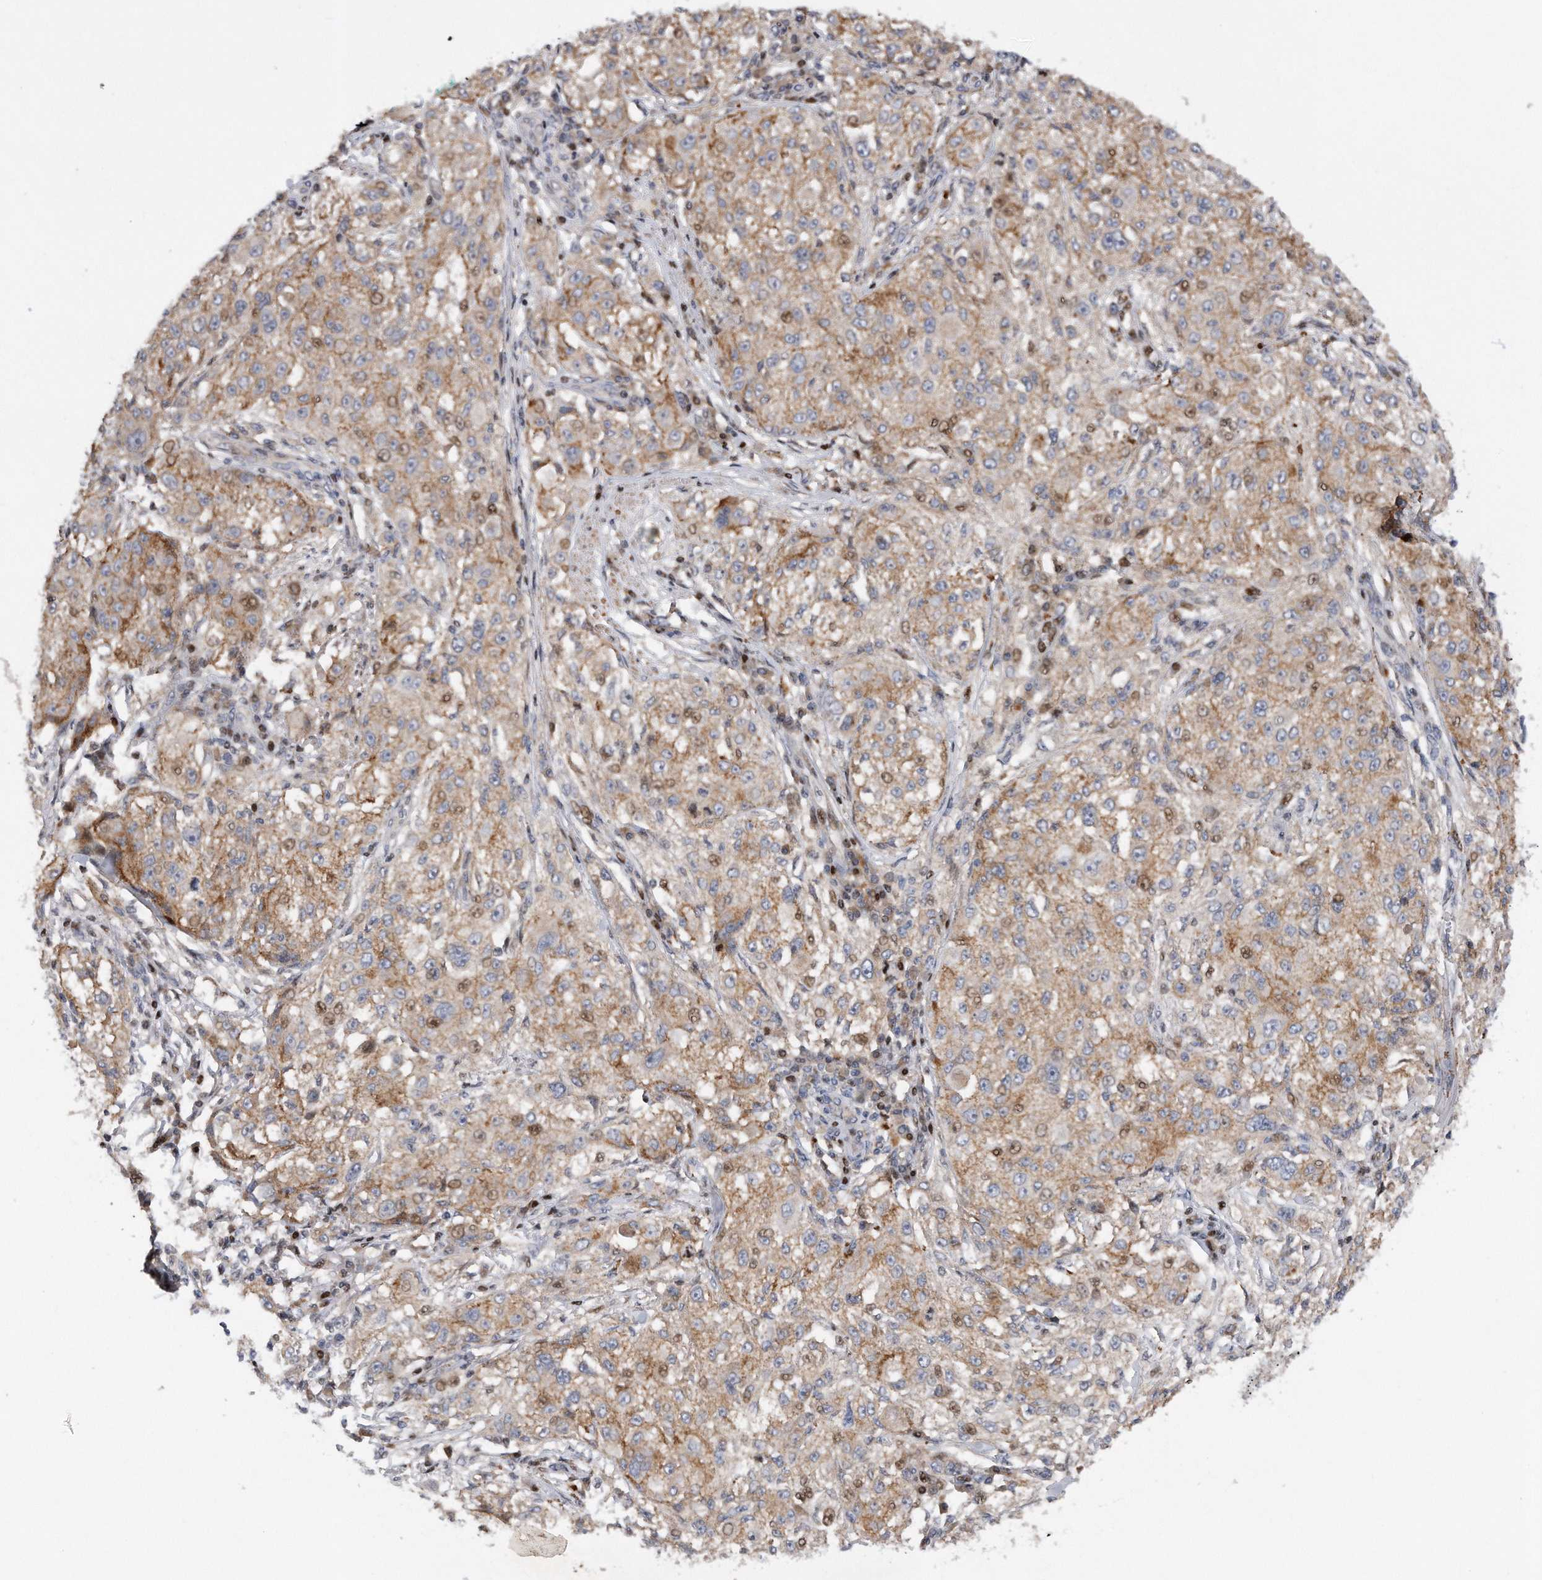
{"staining": {"intensity": "weak", "quantity": ">75%", "location": "cytoplasmic/membranous"}, "tissue": "melanoma", "cell_type": "Tumor cells", "image_type": "cancer", "snomed": [{"axis": "morphology", "description": "Necrosis, NOS"}, {"axis": "morphology", "description": "Malignant melanoma, NOS"}, {"axis": "topography", "description": "Skin"}], "caption": "An image showing weak cytoplasmic/membranous expression in about >75% of tumor cells in melanoma, as visualized by brown immunohistochemical staining.", "gene": "CDH12", "patient": {"sex": "female", "age": 87}}